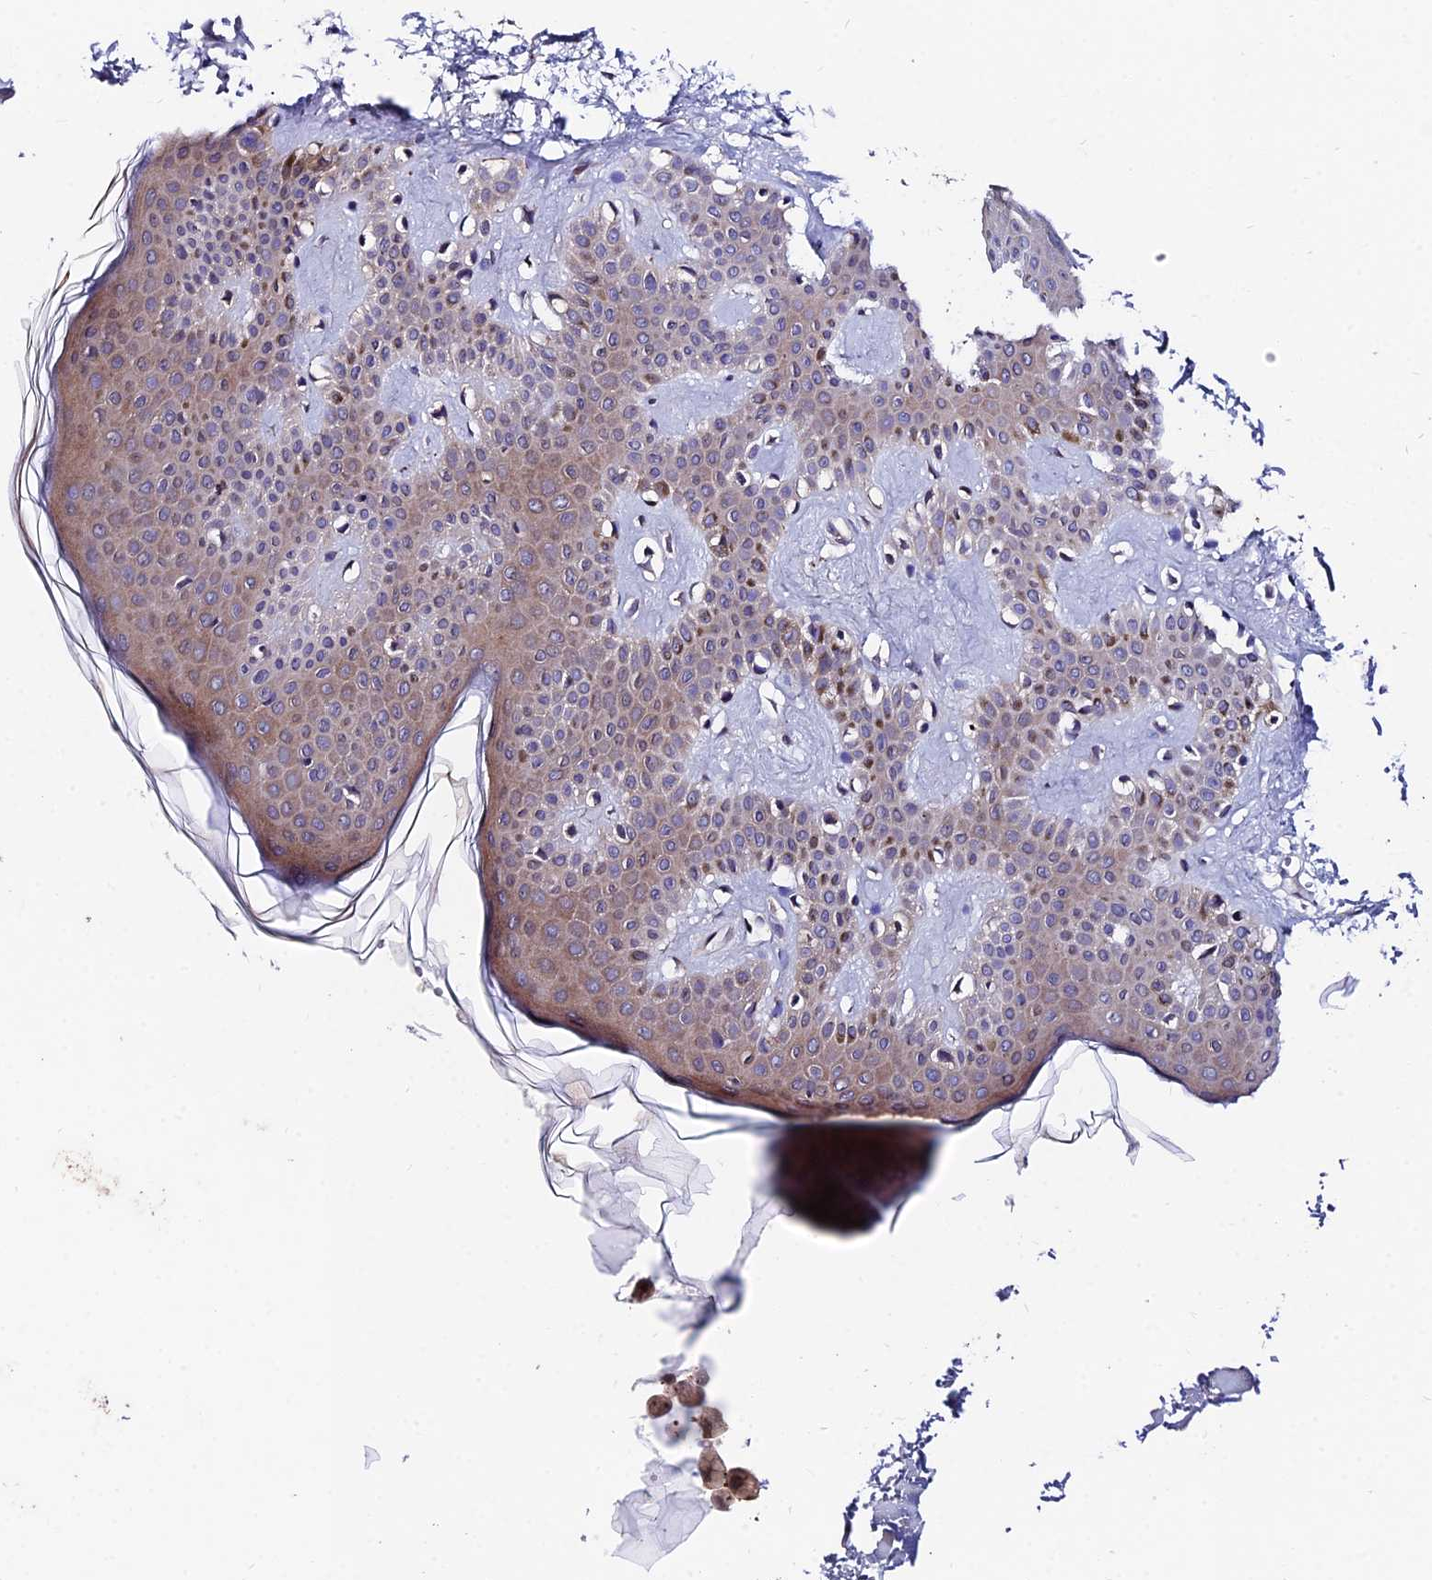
{"staining": {"intensity": "negative", "quantity": "none", "location": "none"}, "tissue": "skin", "cell_type": "Fibroblasts", "image_type": "normal", "snomed": [{"axis": "morphology", "description": "Normal tissue, NOS"}, {"axis": "topography", "description": "Skin"}], "caption": "DAB (3,3'-diaminobenzidine) immunohistochemical staining of benign human skin displays no significant staining in fibroblasts.", "gene": "INPP4A", "patient": {"sex": "male", "age": 67}}